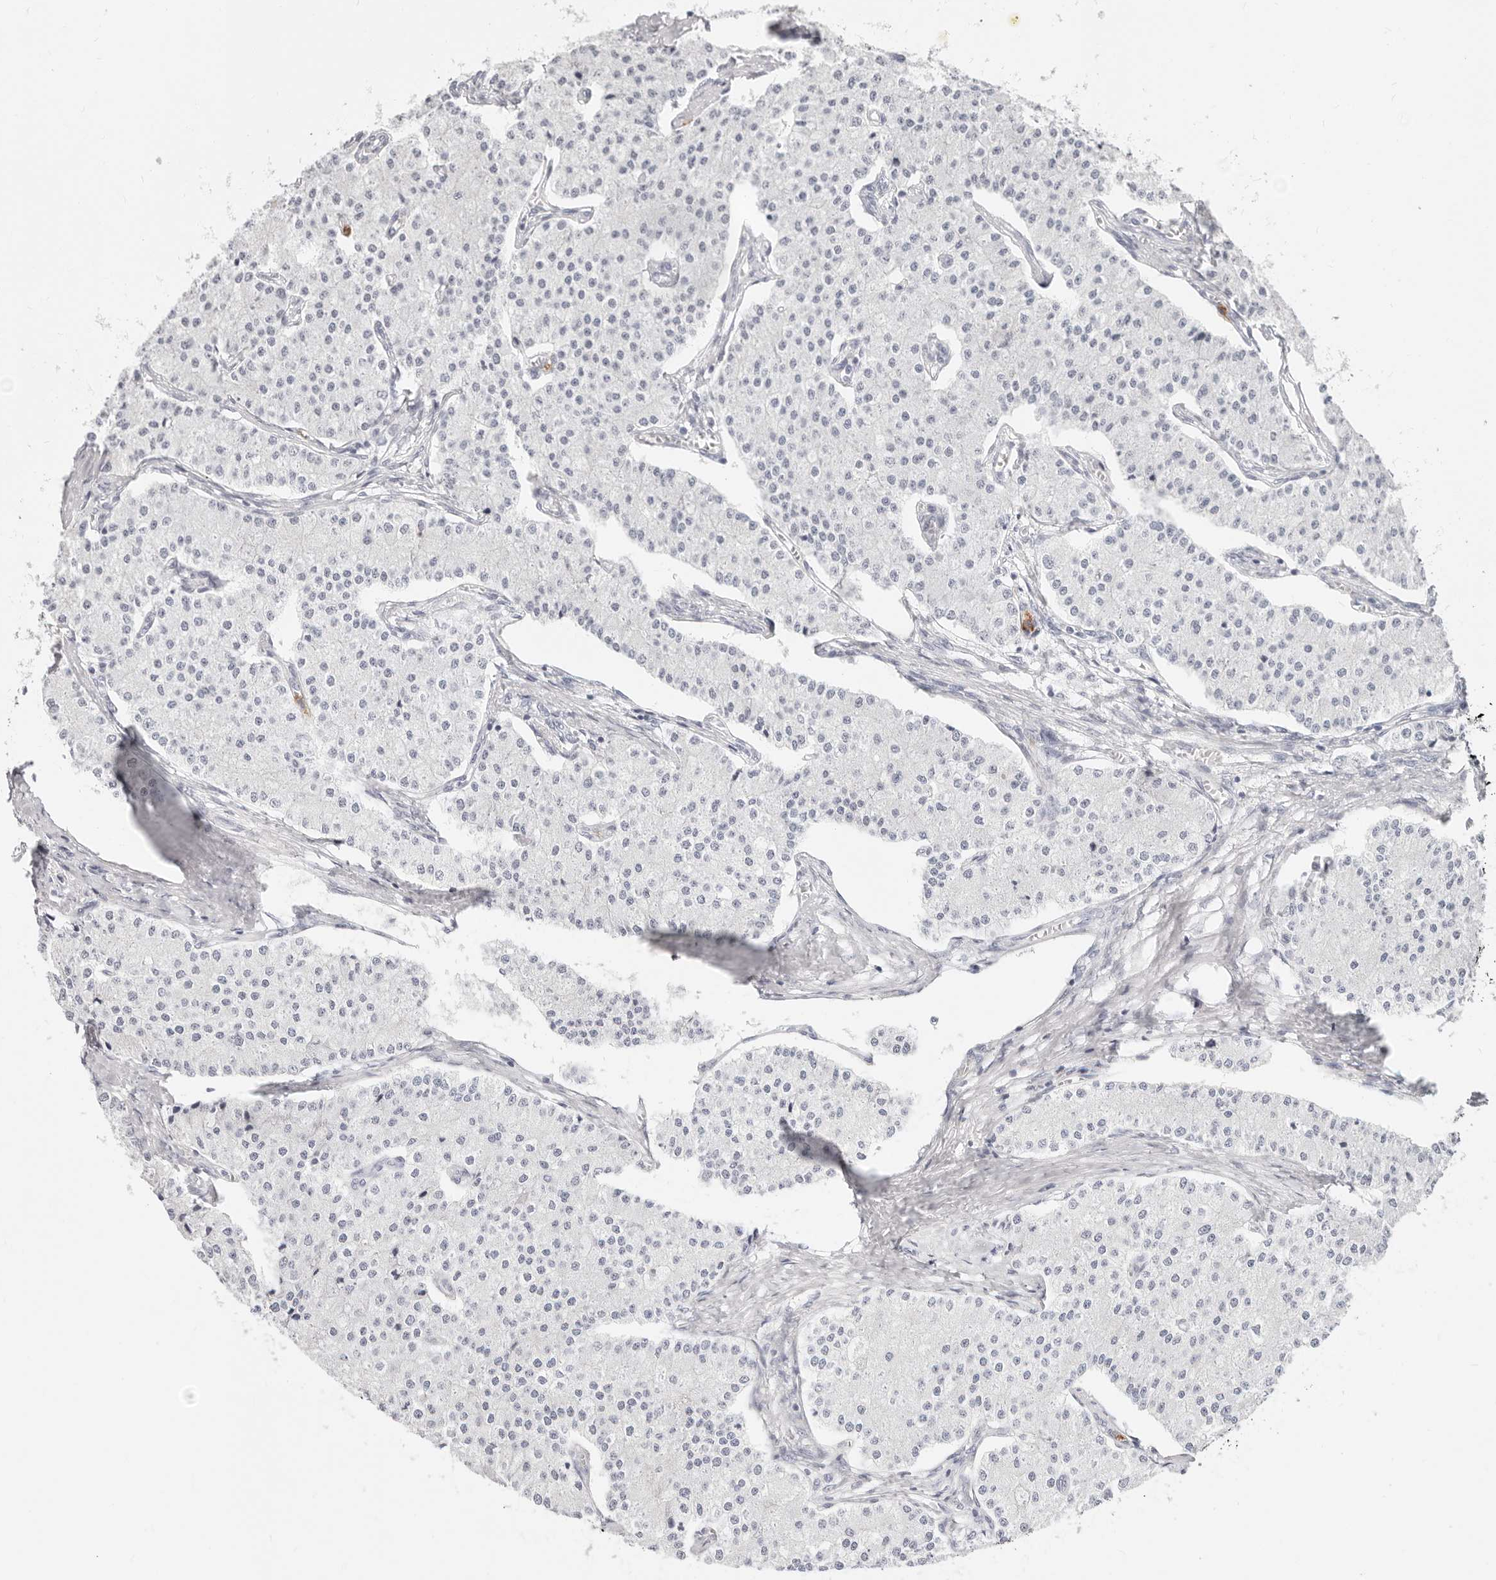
{"staining": {"intensity": "negative", "quantity": "none", "location": "none"}, "tissue": "carcinoid", "cell_type": "Tumor cells", "image_type": "cancer", "snomed": [{"axis": "morphology", "description": "Carcinoid, malignant, NOS"}, {"axis": "topography", "description": "Colon"}], "caption": "Histopathology image shows no protein positivity in tumor cells of carcinoid tissue.", "gene": "CAMP", "patient": {"sex": "female", "age": 52}}